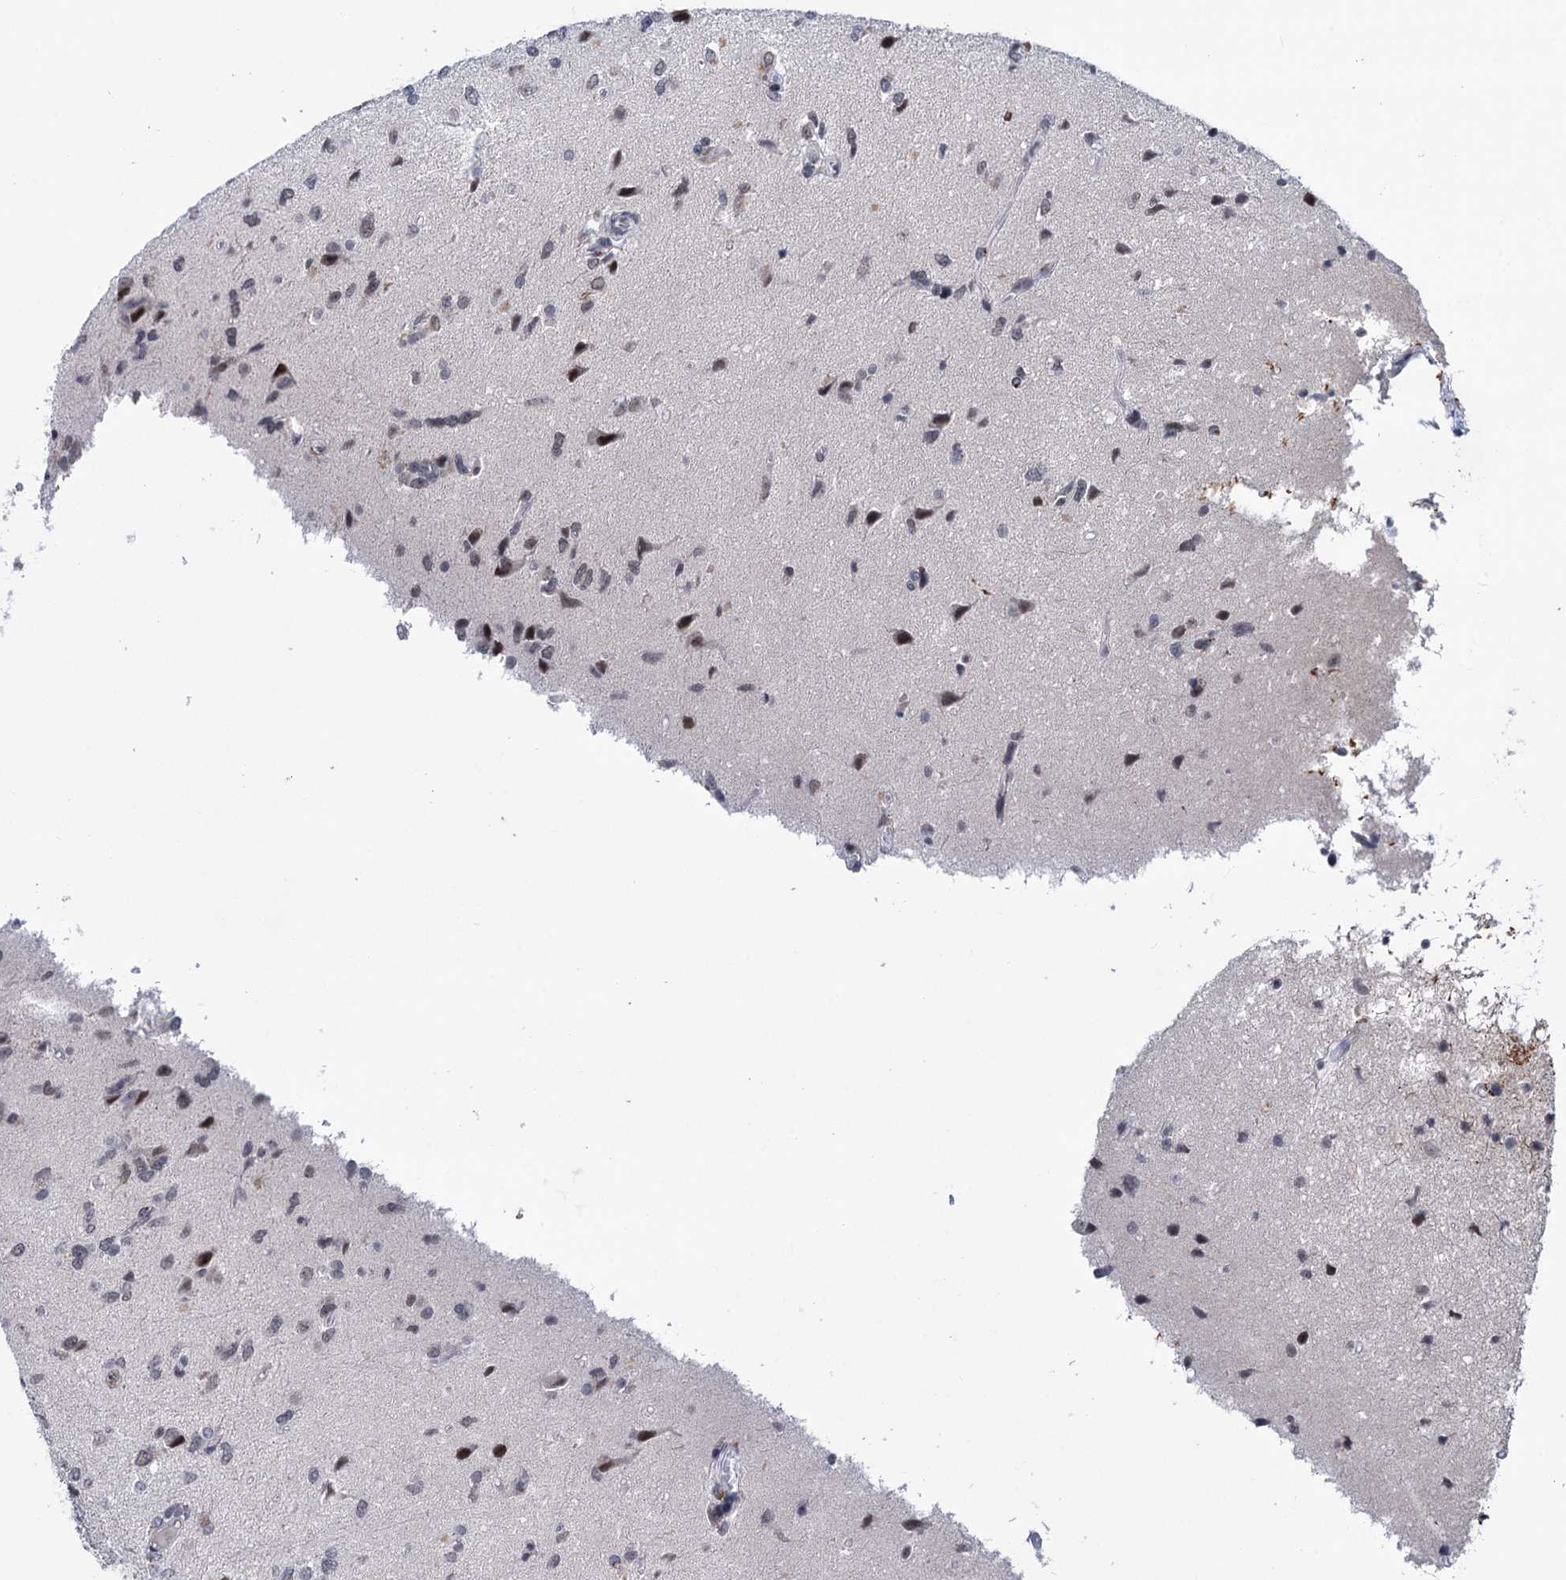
{"staining": {"intensity": "negative", "quantity": "none", "location": "none"}, "tissue": "glioma", "cell_type": "Tumor cells", "image_type": "cancer", "snomed": [{"axis": "morphology", "description": "Glioma, malignant, High grade"}, {"axis": "topography", "description": "Brain"}], "caption": "Glioma stained for a protein using immunohistochemistry shows no positivity tumor cells.", "gene": "ZCCHC10", "patient": {"sex": "female", "age": 59}}